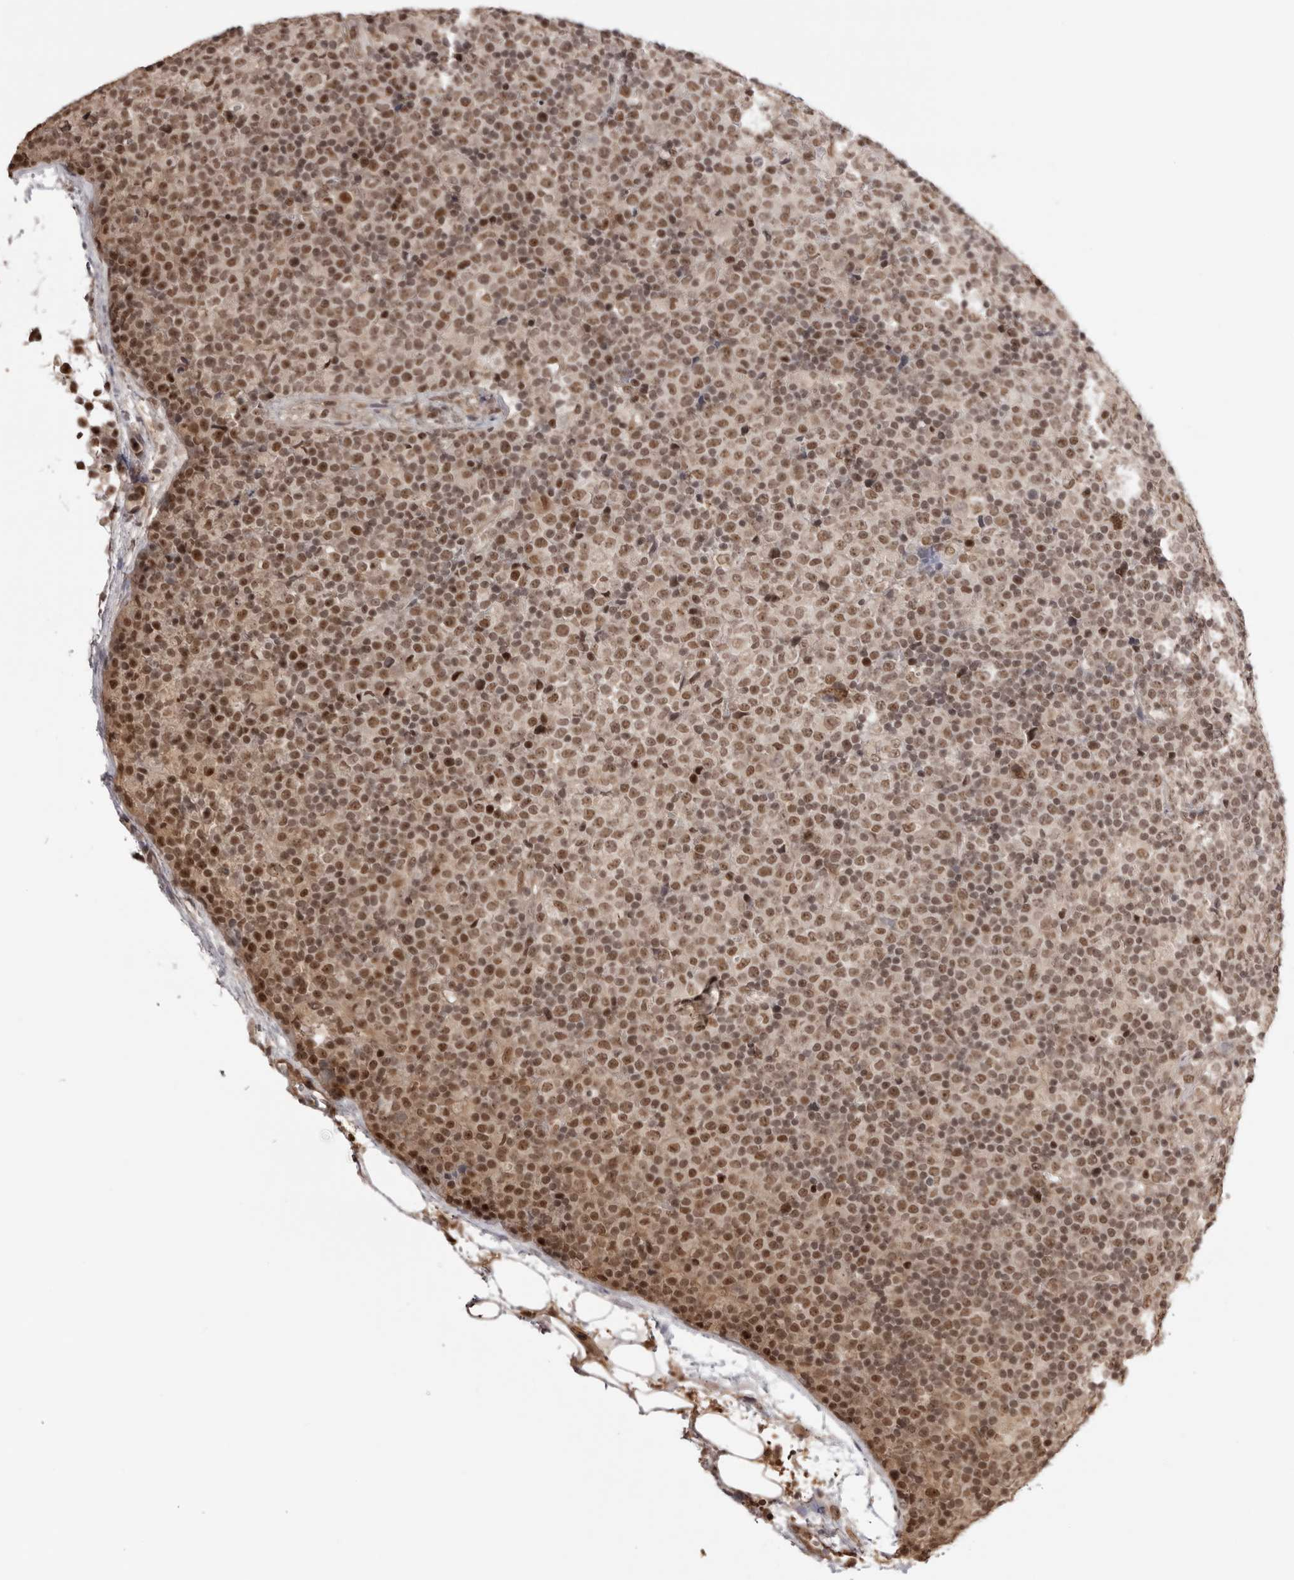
{"staining": {"intensity": "moderate", "quantity": ">75%", "location": "nuclear"}, "tissue": "lymphoma", "cell_type": "Tumor cells", "image_type": "cancer", "snomed": [{"axis": "morphology", "description": "Malignant lymphoma, non-Hodgkin's type, High grade"}, {"axis": "topography", "description": "Lymph node"}], "caption": "A high-resolution image shows IHC staining of malignant lymphoma, non-Hodgkin's type (high-grade), which demonstrates moderate nuclear positivity in about >75% of tumor cells.", "gene": "SDE2", "patient": {"sex": "male", "age": 13}}